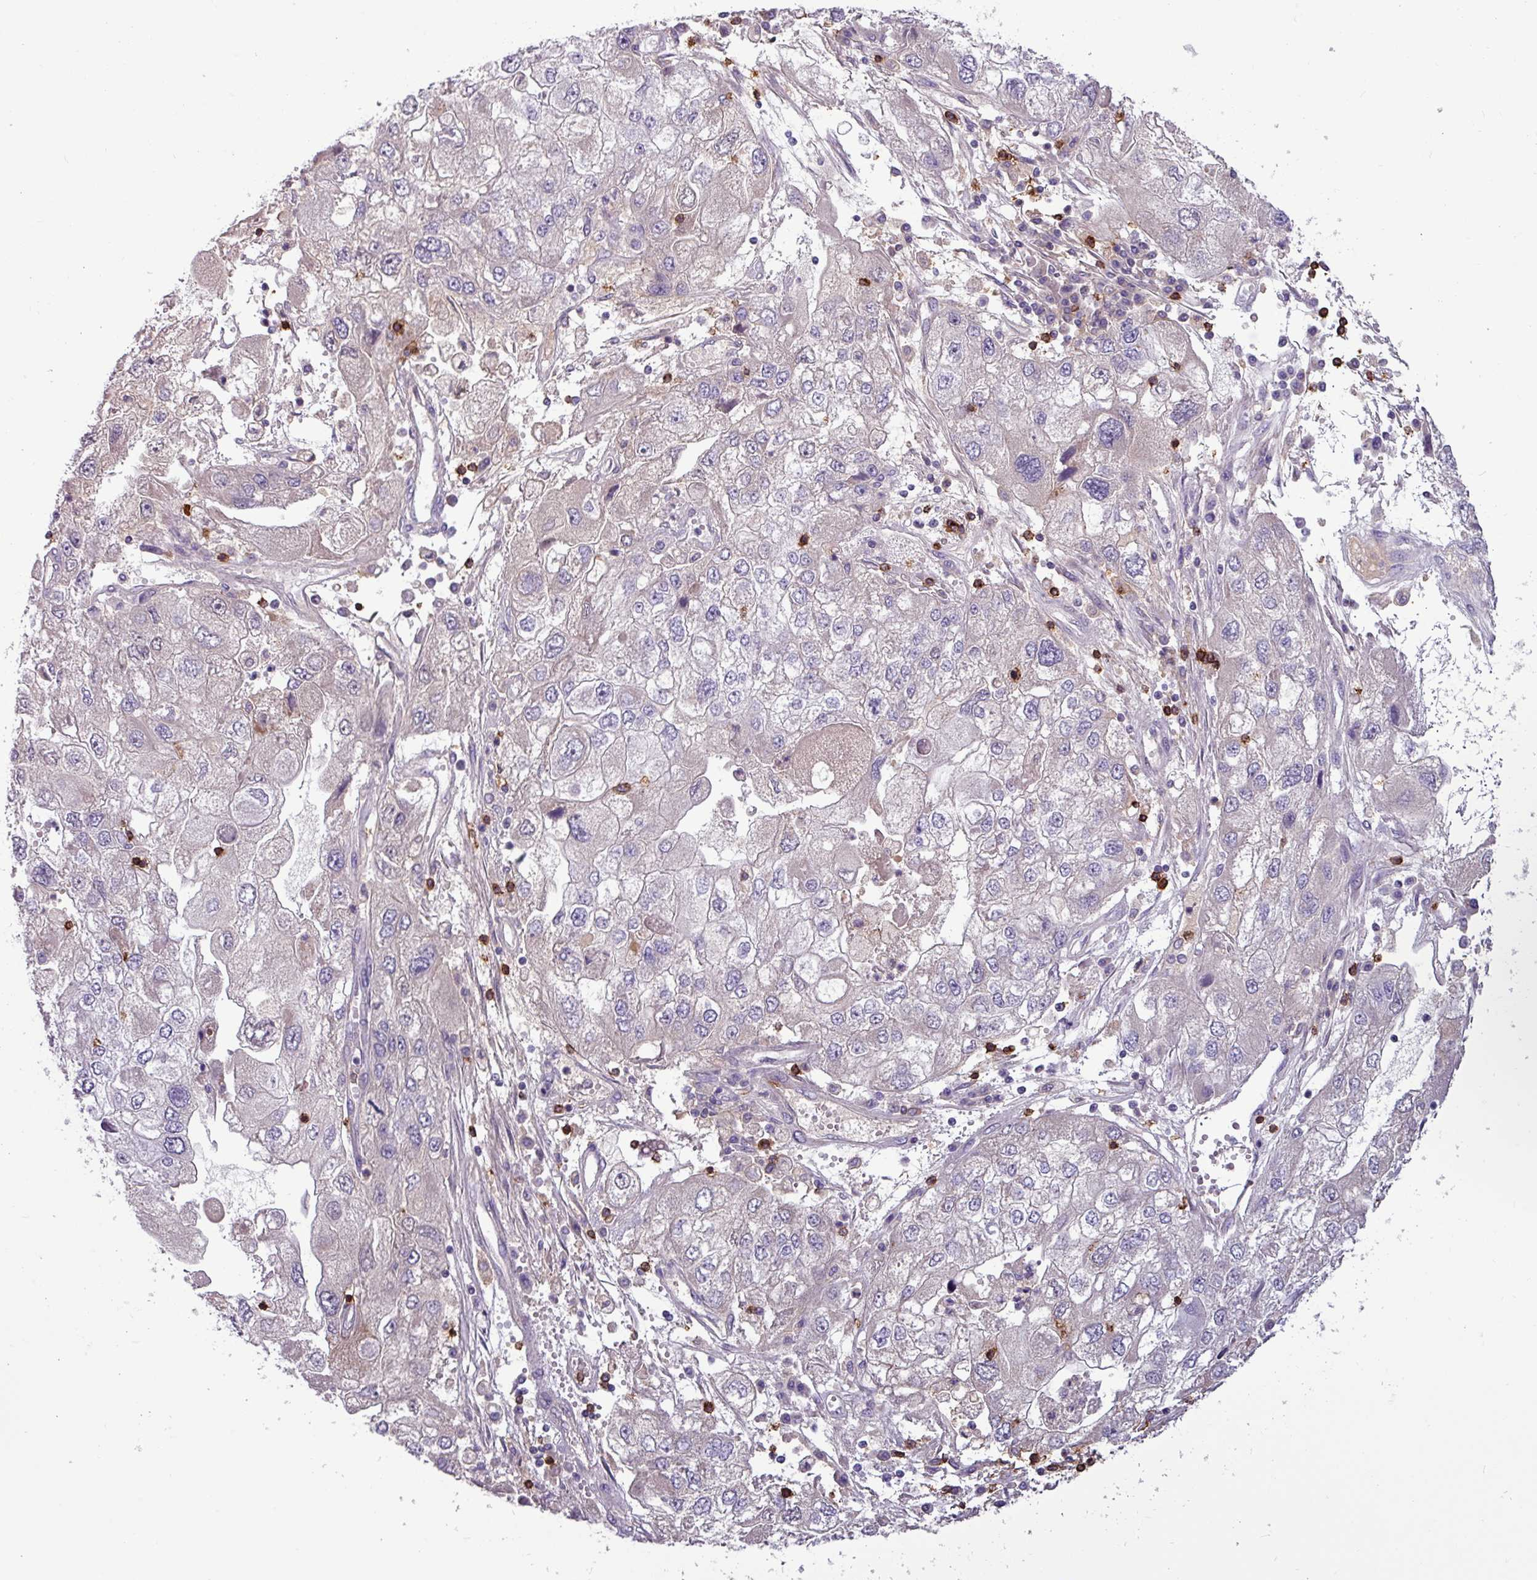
{"staining": {"intensity": "weak", "quantity": "<25%", "location": "cytoplasmic/membranous"}, "tissue": "endometrial cancer", "cell_type": "Tumor cells", "image_type": "cancer", "snomed": [{"axis": "morphology", "description": "Adenocarcinoma, NOS"}, {"axis": "topography", "description": "Endometrium"}], "caption": "High power microscopy micrograph of an immunohistochemistry (IHC) image of endometrial cancer (adenocarcinoma), revealing no significant positivity in tumor cells.", "gene": "CD8A", "patient": {"sex": "female", "age": 49}}